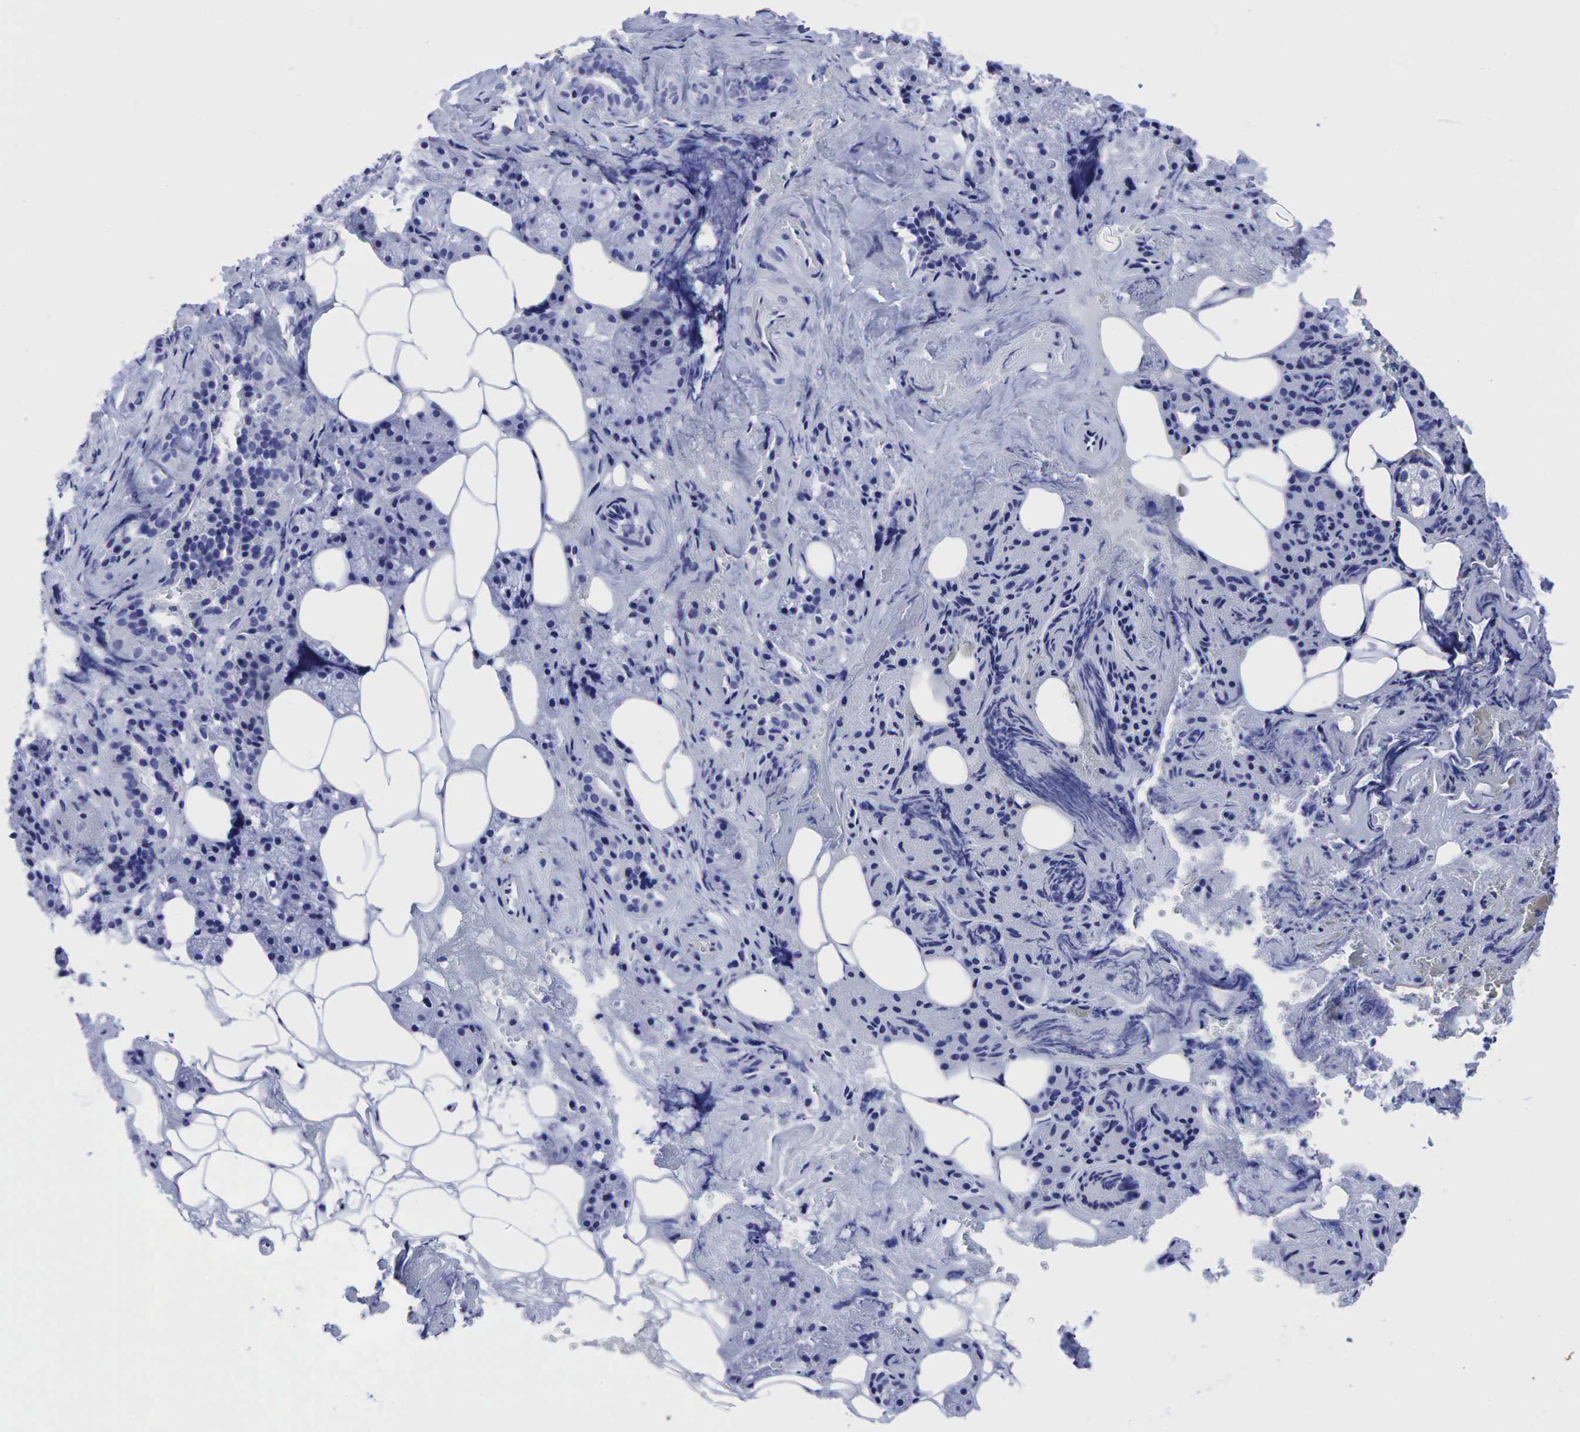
{"staining": {"intensity": "negative", "quantity": "none", "location": "none"}, "tissue": "salivary gland", "cell_type": "Glandular cells", "image_type": "normal", "snomed": [{"axis": "morphology", "description": "Normal tissue, NOS"}, {"axis": "topography", "description": "Salivary gland"}], "caption": "This is an immunohistochemistry photomicrograph of normal human salivary gland. There is no positivity in glandular cells.", "gene": "TNFRSF8", "patient": {"sex": "female", "age": 55}}